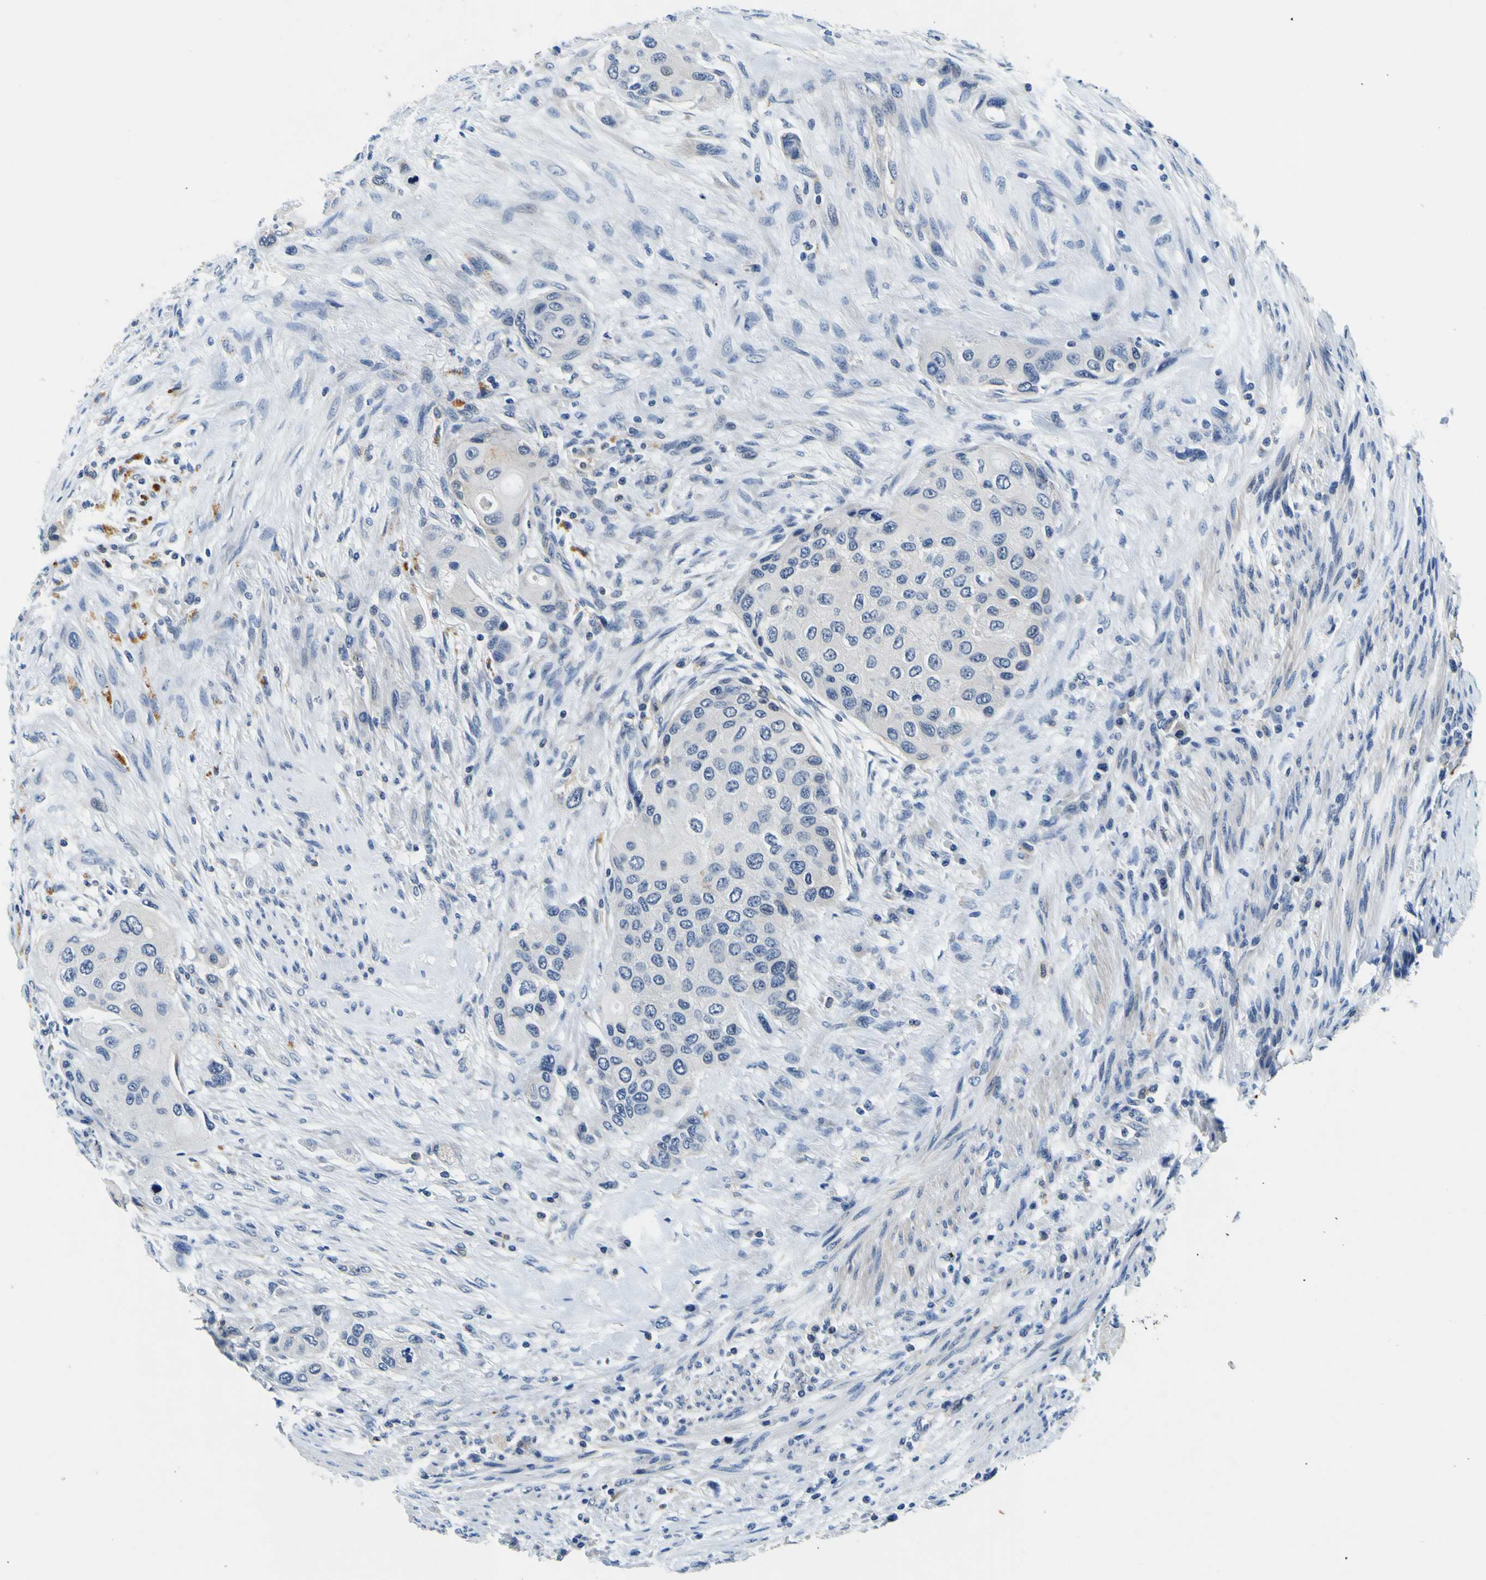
{"staining": {"intensity": "negative", "quantity": "none", "location": "none"}, "tissue": "urothelial cancer", "cell_type": "Tumor cells", "image_type": "cancer", "snomed": [{"axis": "morphology", "description": "Urothelial carcinoma, High grade"}, {"axis": "topography", "description": "Urinary bladder"}], "caption": "This is a micrograph of IHC staining of urothelial cancer, which shows no expression in tumor cells.", "gene": "TNIK", "patient": {"sex": "female", "age": 56}}